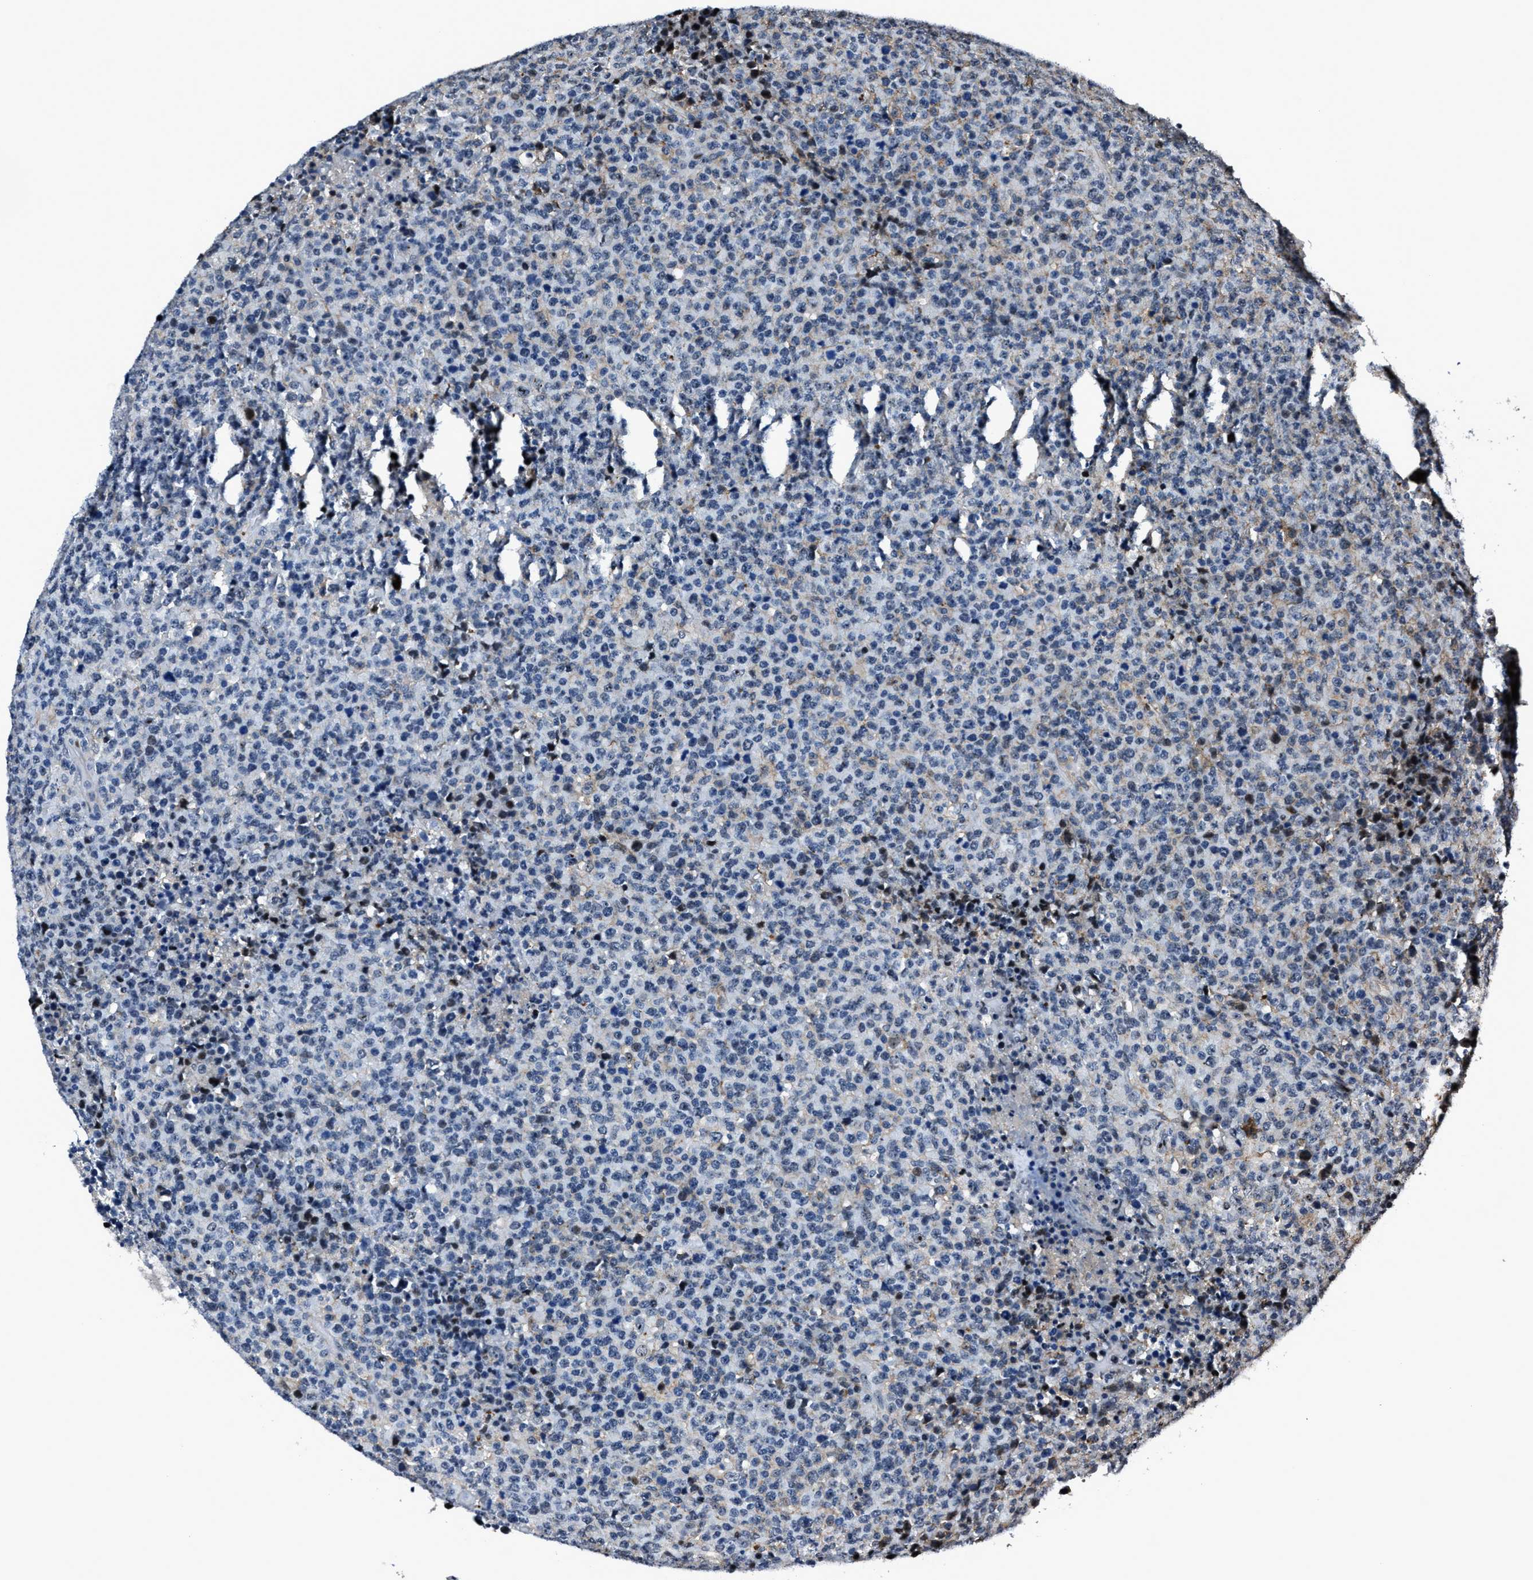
{"staining": {"intensity": "negative", "quantity": "none", "location": "none"}, "tissue": "lymphoma", "cell_type": "Tumor cells", "image_type": "cancer", "snomed": [{"axis": "morphology", "description": "Malignant lymphoma, non-Hodgkin's type, High grade"}, {"axis": "topography", "description": "Lymph node"}], "caption": "Human malignant lymphoma, non-Hodgkin's type (high-grade) stained for a protein using immunohistochemistry shows no expression in tumor cells.", "gene": "PPIE", "patient": {"sex": "male", "age": 13}}